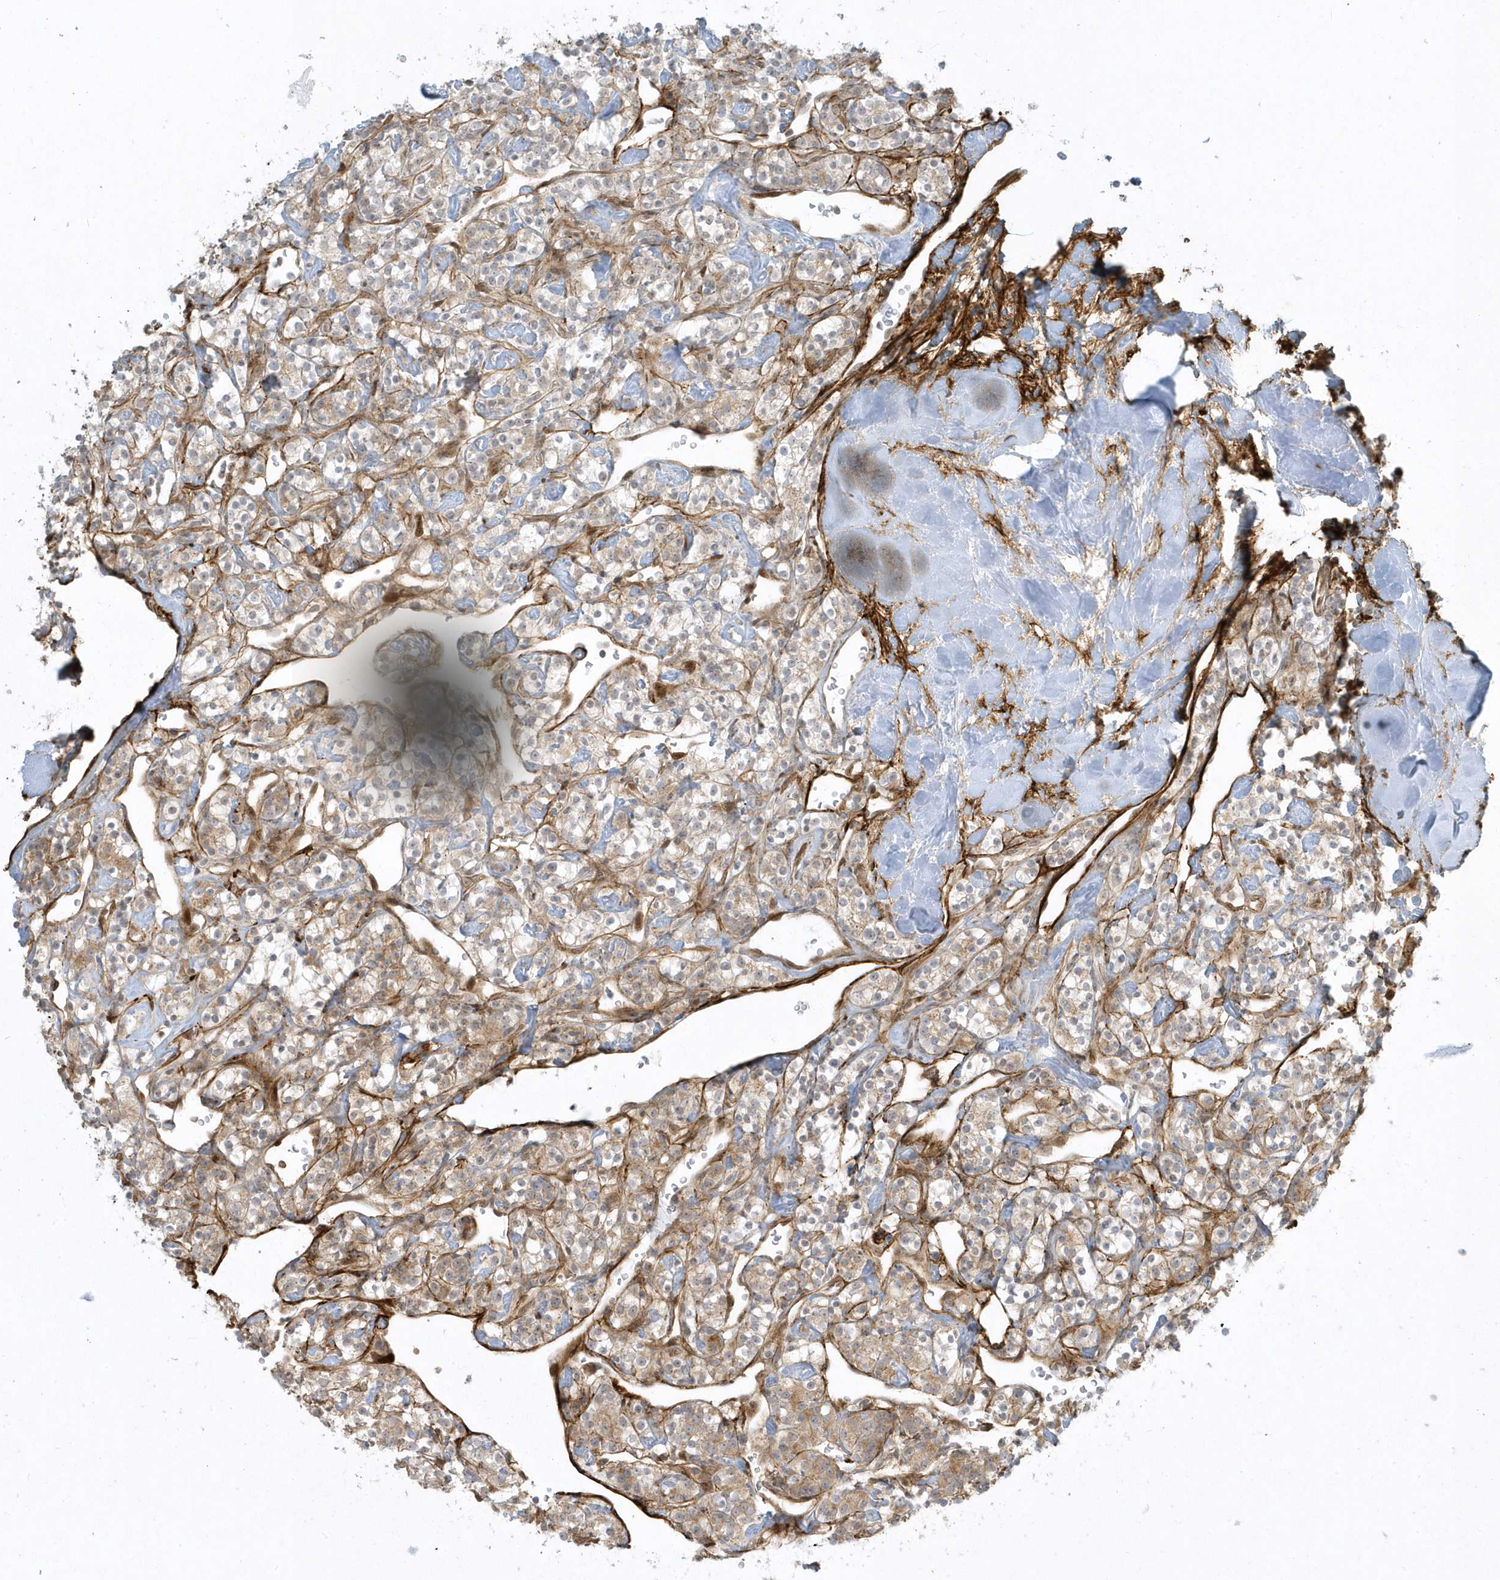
{"staining": {"intensity": "weak", "quantity": "25%-75%", "location": "cytoplasmic/membranous"}, "tissue": "renal cancer", "cell_type": "Tumor cells", "image_type": "cancer", "snomed": [{"axis": "morphology", "description": "Adenocarcinoma, NOS"}, {"axis": "topography", "description": "Kidney"}], "caption": "Adenocarcinoma (renal) was stained to show a protein in brown. There is low levels of weak cytoplasmic/membranous positivity in approximately 25%-75% of tumor cells.", "gene": "MASP2", "patient": {"sex": "male", "age": 77}}